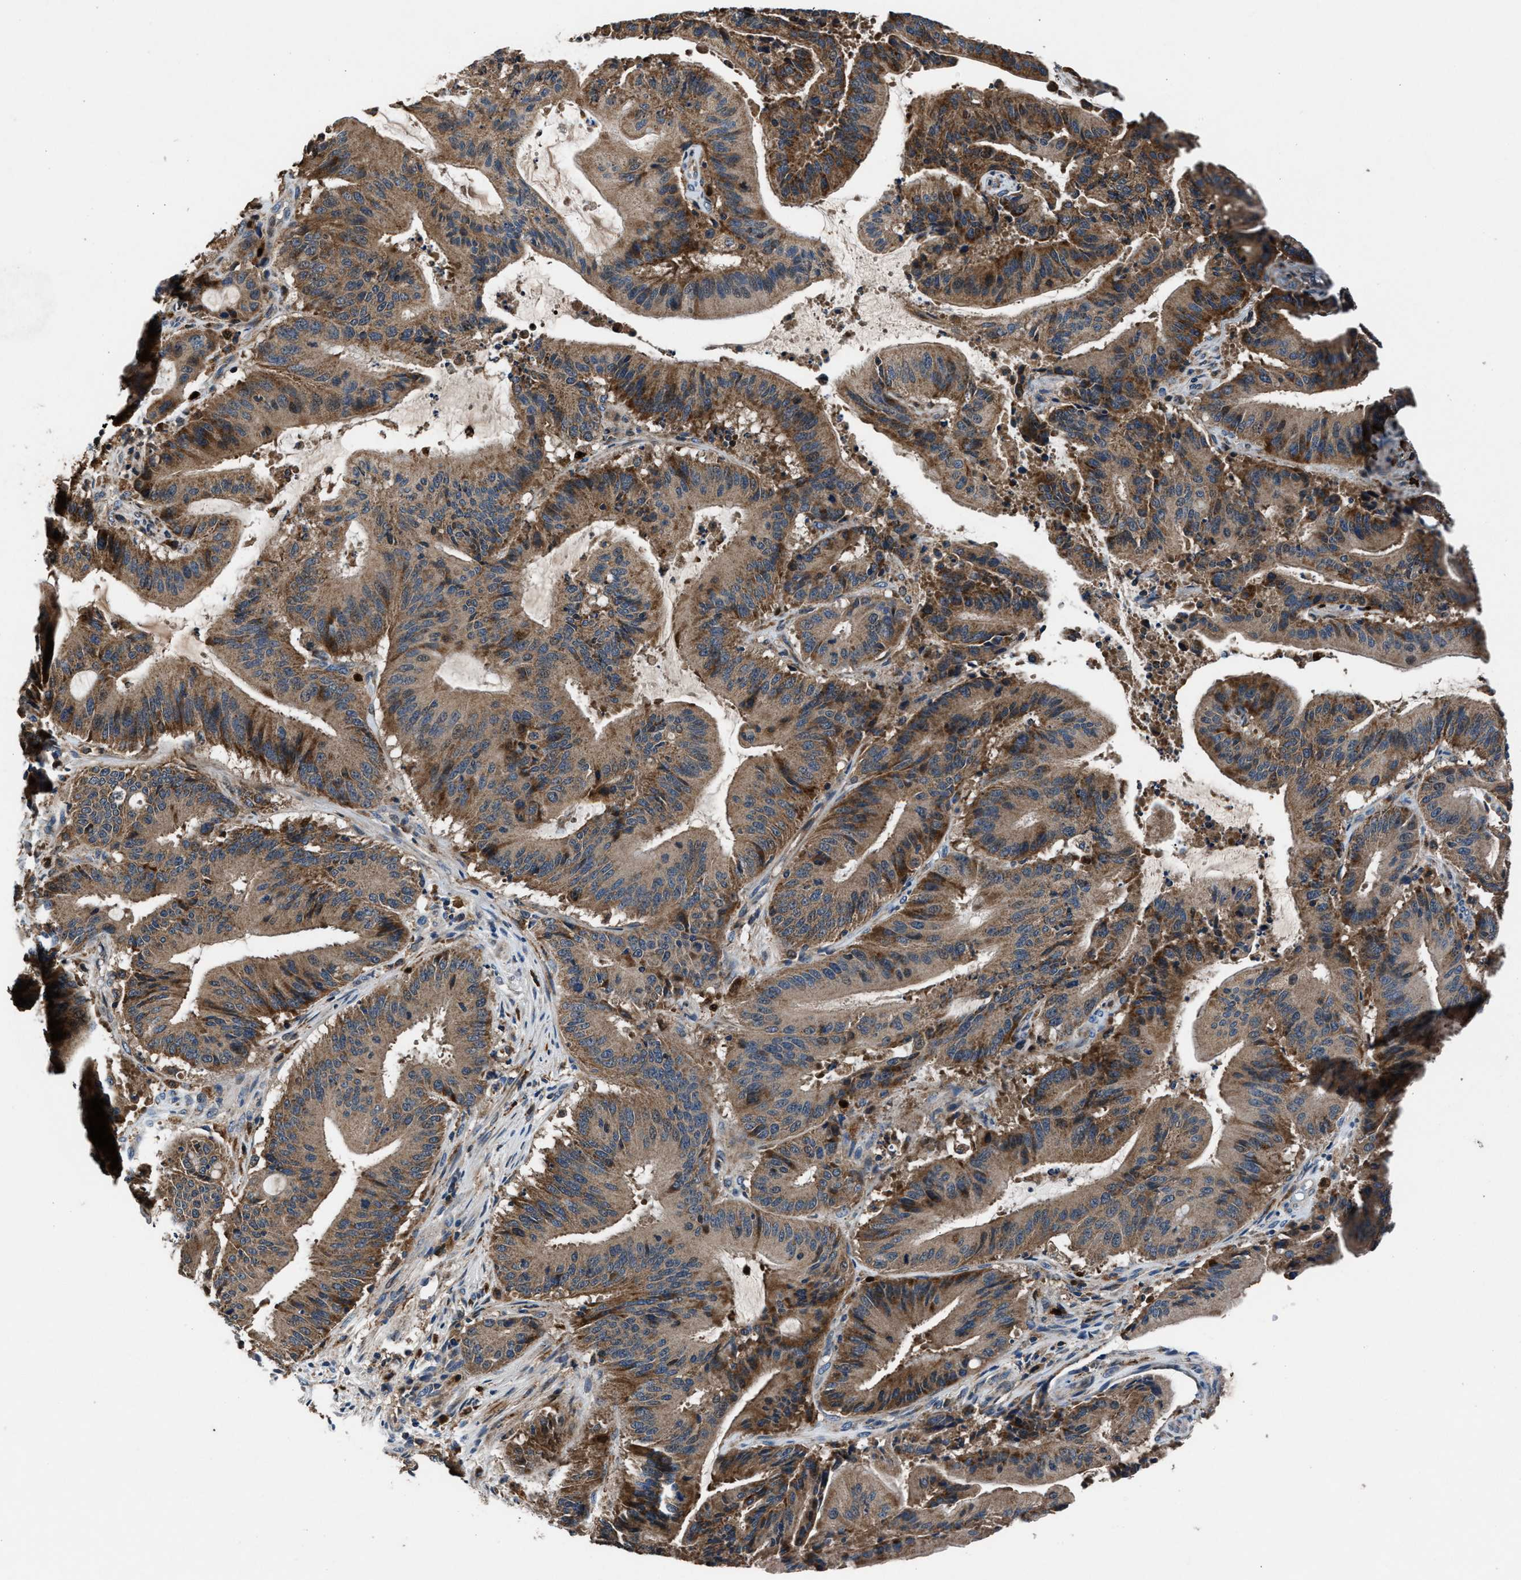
{"staining": {"intensity": "moderate", "quantity": ">75%", "location": "cytoplasmic/membranous"}, "tissue": "liver cancer", "cell_type": "Tumor cells", "image_type": "cancer", "snomed": [{"axis": "morphology", "description": "Normal tissue, NOS"}, {"axis": "morphology", "description": "Cholangiocarcinoma"}, {"axis": "topography", "description": "Liver"}, {"axis": "topography", "description": "Peripheral nerve tissue"}], "caption": "Liver cancer (cholangiocarcinoma) stained with DAB immunohistochemistry demonstrates medium levels of moderate cytoplasmic/membranous staining in approximately >75% of tumor cells. Nuclei are stained in blue.", "gene": "FAM221A", "patient": {"sex": "female", "age": 73}}